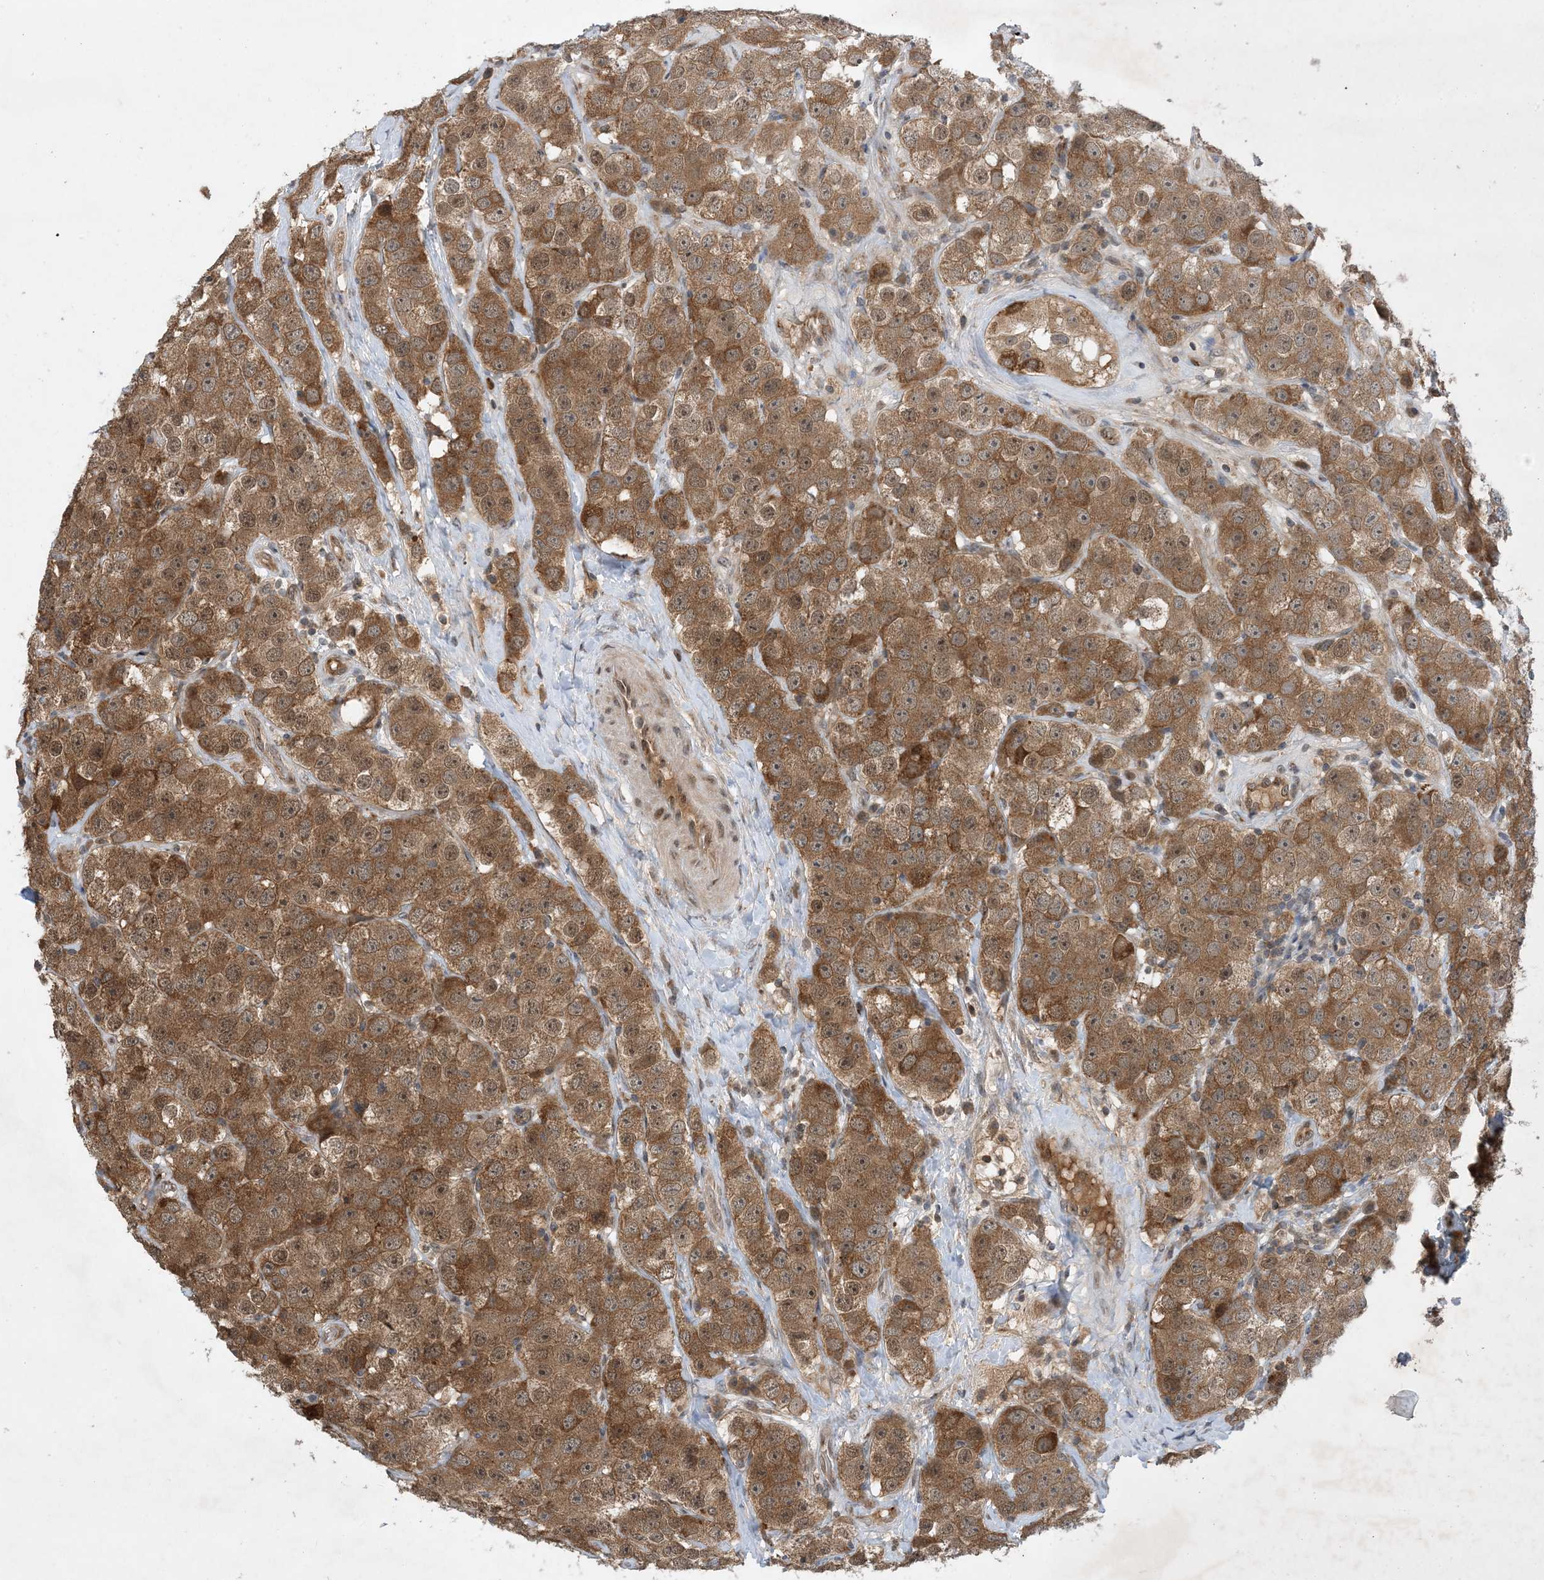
{"staining": {"intensity": "moderate", "quantity": ">75%", "location": "cytoplasmic/membranous"}, "tissue": "testis cancer", "cell_type": "Tumor cells", "image_type": "cancer", "snomed": [{"axis": "morphology", "description": "Seminoma, NOS"}, {"axis": "topography", "description": "Testis"}], "caption": "Testis cancer was stained to show a protein in brown. There is medium levels of moderate cytoplasmic/membranous expression in approximately >75% of tumor cells.", "gene": "TINAG", "patient": {"sex": "male", "age": 28}}